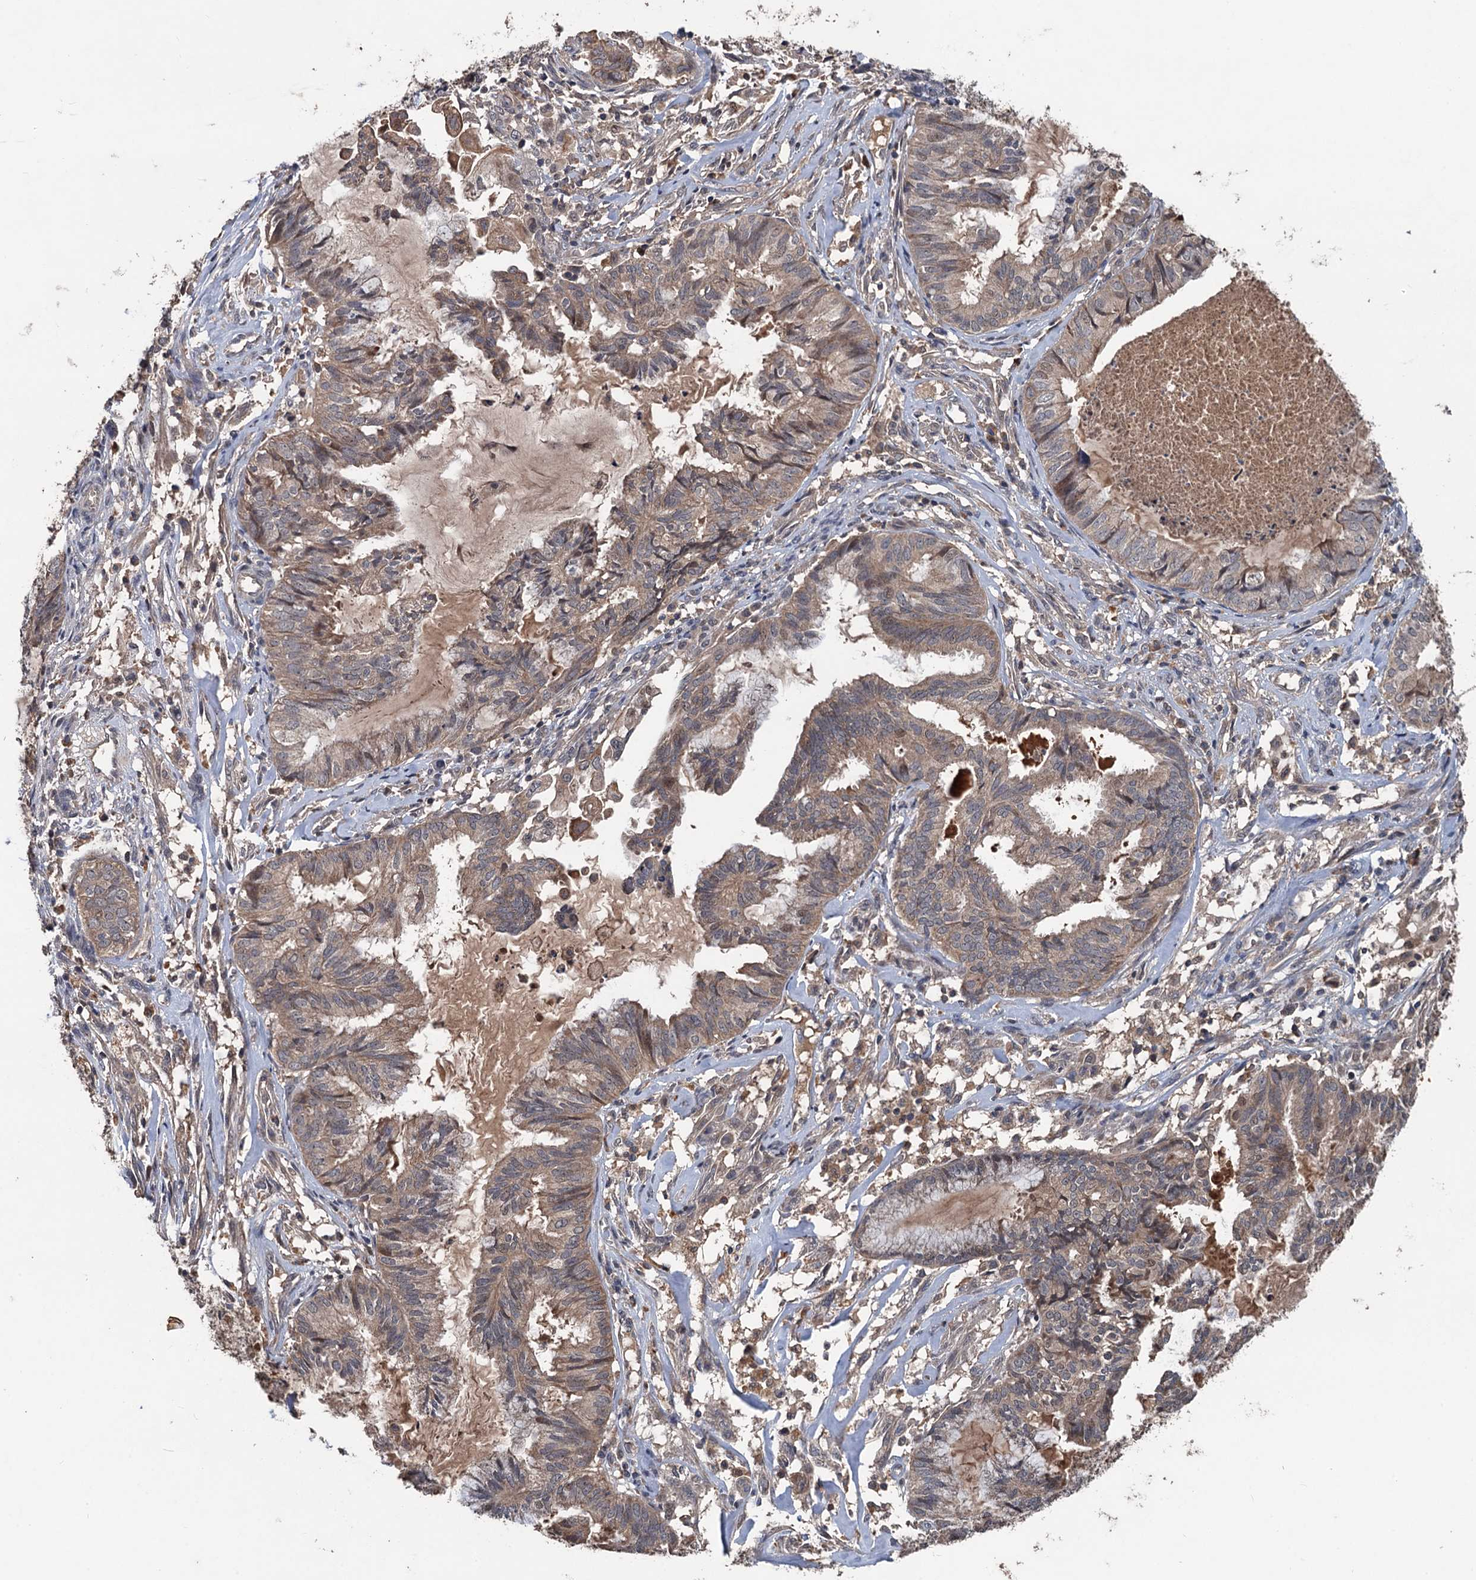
{"staining": {"intensity": "weak", "quantity": "25%-75%", "location": "cytoplasmic/membranous"}, "tissue": "endometrial cancer", "cell_type": "Tumor cells", "image_type": "cancer", "snomed": [{"axis": "morphology", "description": "Adenocarcinoma, NOS"}, {"axis": "topography", "description": "Endometrium"}], "caption": "This is an image of immunohistochemistry staining of adenocarcinoma (endometrial), which shows weak staining in the cytoplasmic/membranous of tumor cells.", "gene": "ZNF438", "patient": {"sex": "female", "age": 86}}